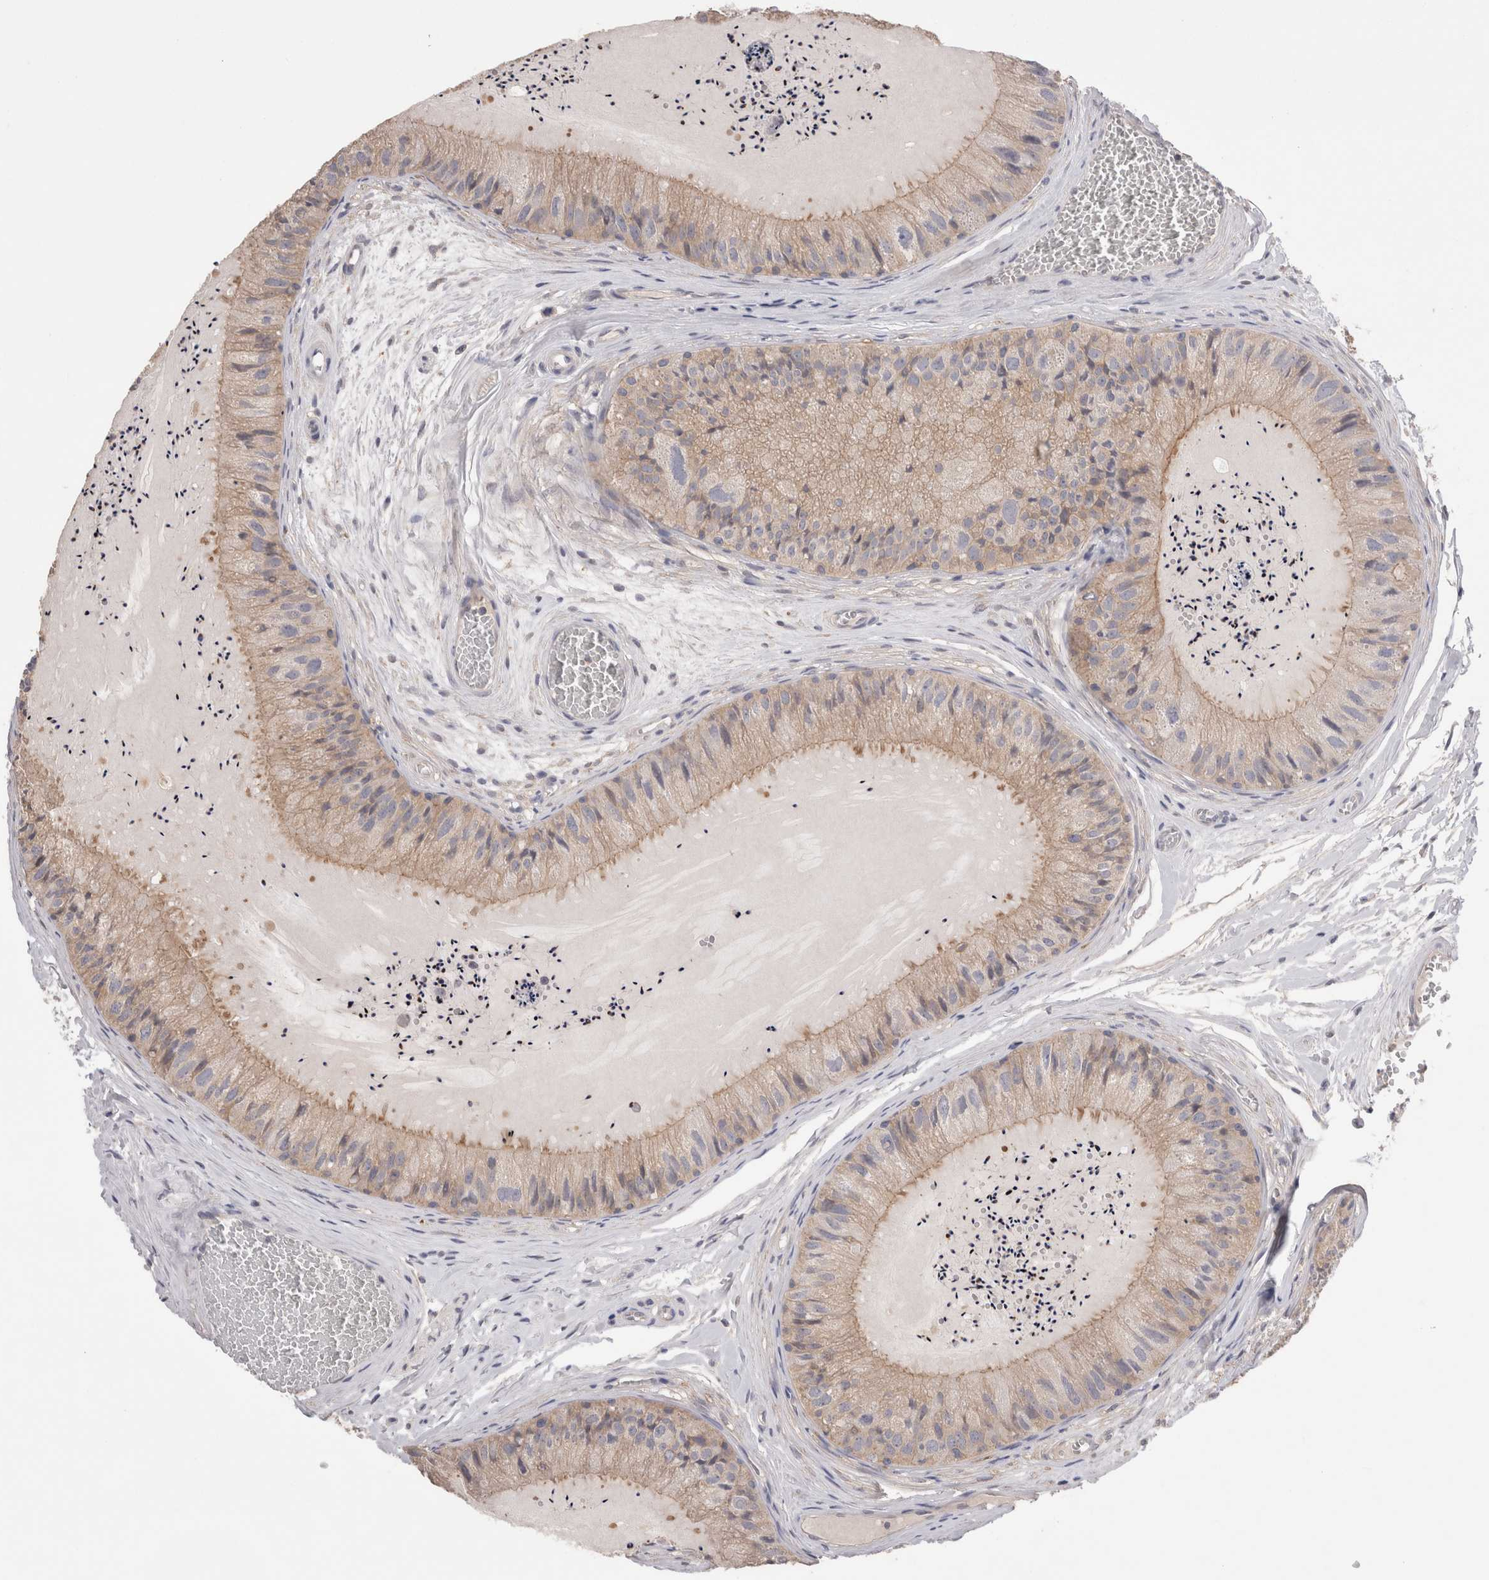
{"staining": {"intensity": "moderate", "quantity": ">75%", "location": "cytoplasmic/membranous"}, "tissue": "epididymis", "cell_type": "Glandular cells", "image_type": "normal", "snomed": [{"axis": "morphology", "description": "Normal tissue, NOS"}, {"axis": "topography", "description": "Epididymis"}], "caption": "Human epididymis stained with a brown dye shows moderate cytoplasmic/membranous positive expression in about >75% of glandular cells.", "gene": "OTOR", "patient": {"sex": "male", "age": 31}}